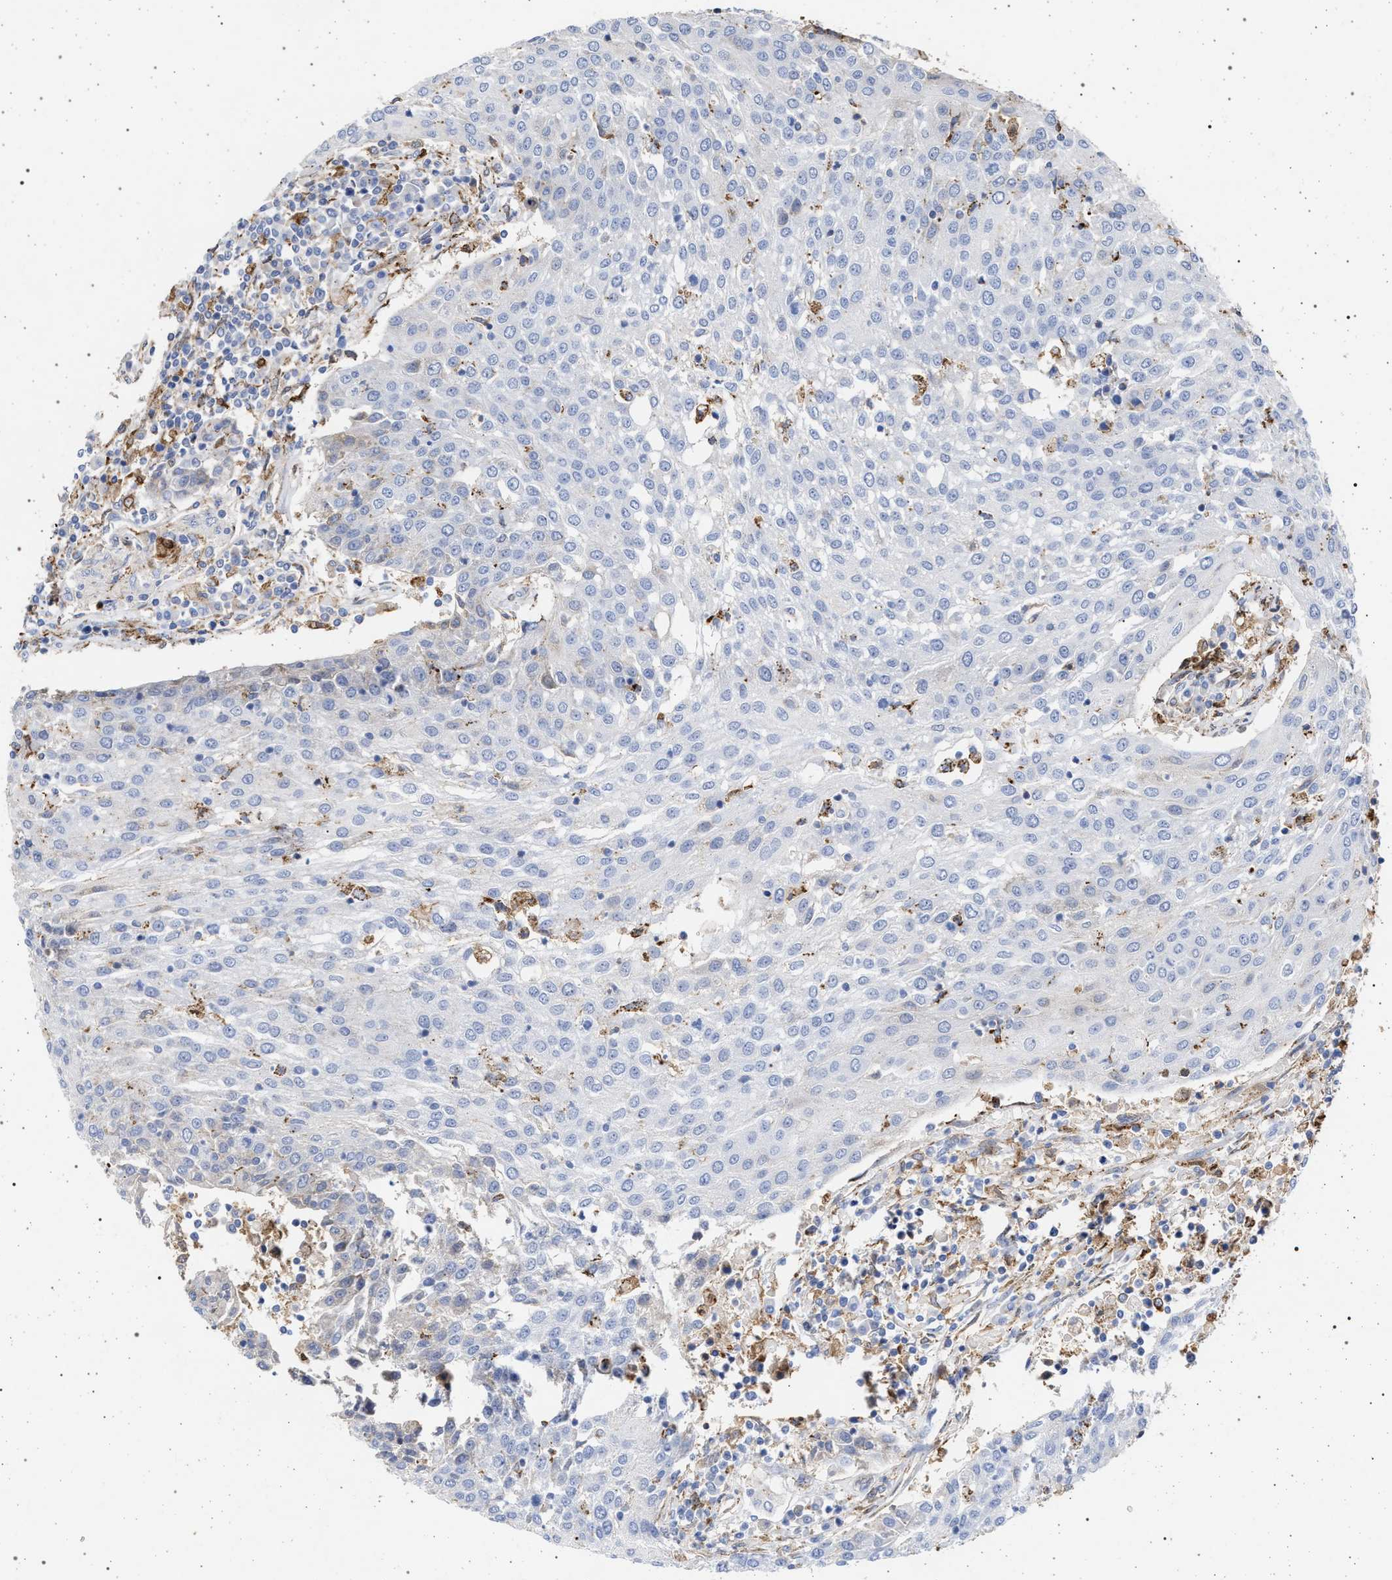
{"staining": {"intensity": "negative", "quantity": "none", "location": "none"}, "tissue": "urothelial cancer", "cell_type": "Tumor cells", "image_type": "cancer", "snomed": [{"axis": "morphology", "description": "Urothelial carcinoma, High grade"}, {"axis": "topography", "description": "Urinary bladder"}], "caption": "Micrograph shows no significant protein staining in tumor cells of urothelial carcinoma (high-grade).", "gene": "PLG", "patient": {"sex": "female", "age": 85}}